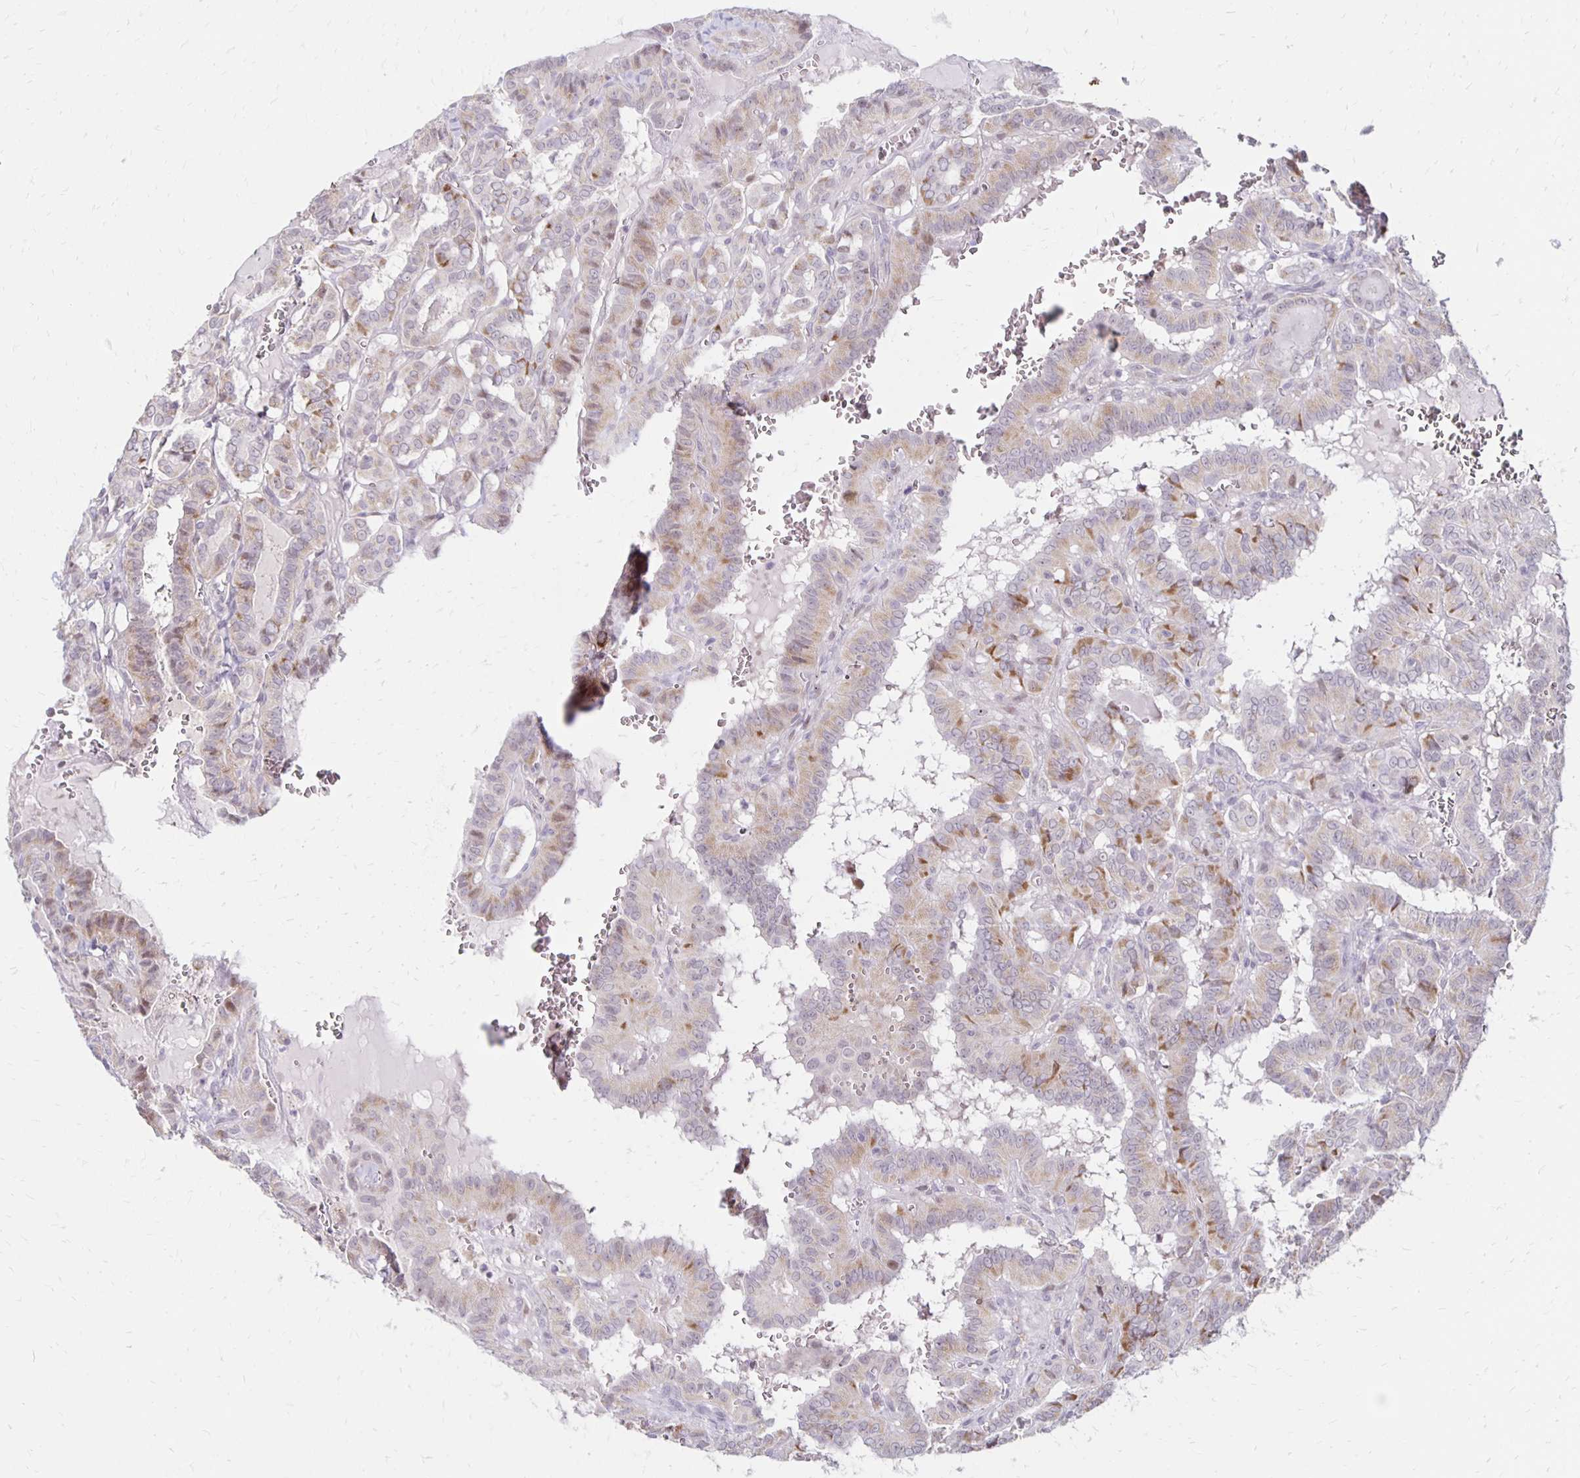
{"staining": {"intensity": "weak", "quantity": "<25%", "location": "cytoplasmic/membranous"}, "tissue": "thyroid cancer", "cell_type": "Tumor cells", "image_type": "cancer", "snomed": [{"axis": "morphology", "description": "Papillary adenocarcinoma, NOS"}, {"axis": "topography", "description": "Thyroid gland"}], "caption": "Papillary adenocarcinoma (thyroid) stained for a protein using immunohistochemistry (IHC) exhibits no staining tumor cells.", "gene": "DAGLA", "patient": {"sex": "female", "age": 21}}